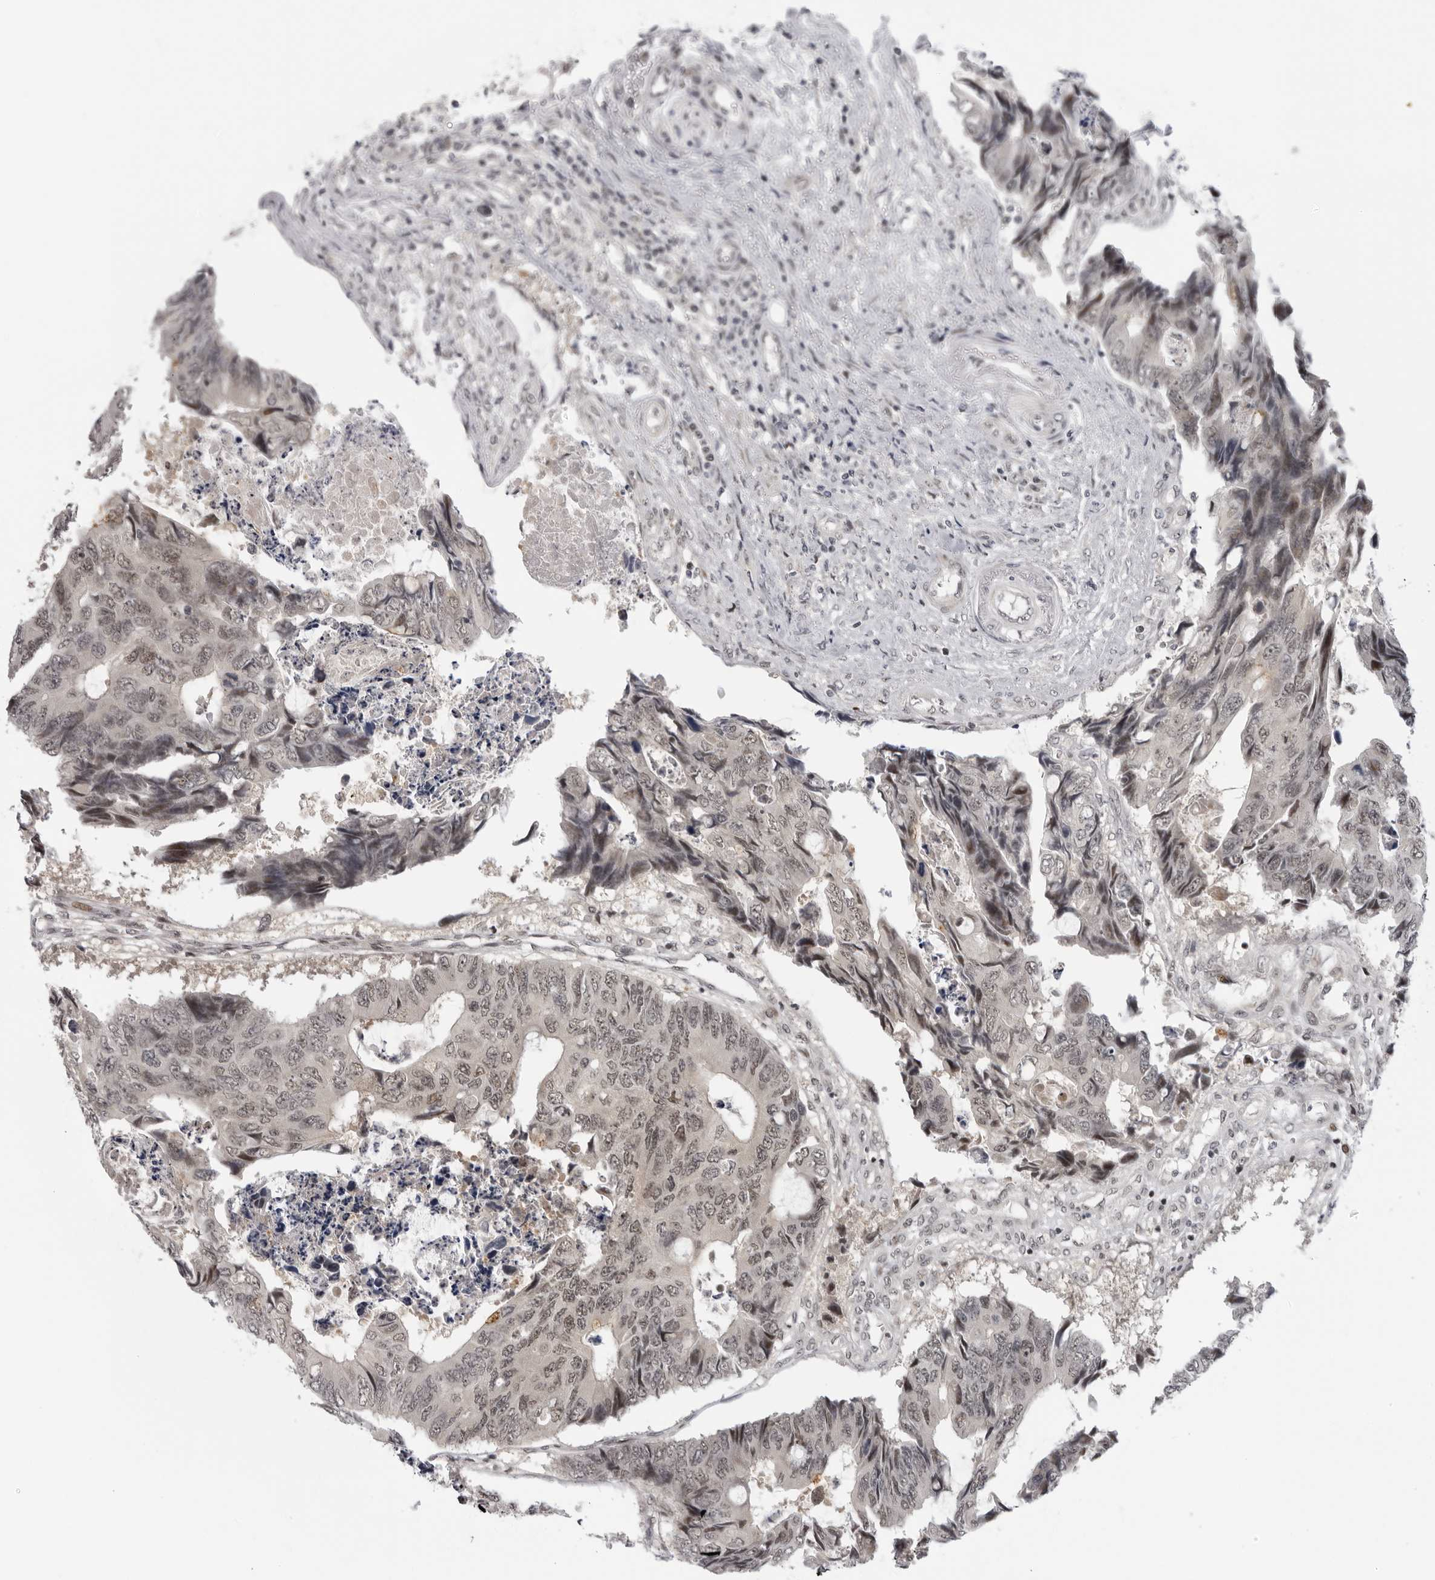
{"staining": {"intensity": "weak", "quantity": ">75%", "location": "nuclear"}, "tissue": "colorectal cancer", "cell_type": "Tumor cells", "image_type": "cancer", "snomed": [{"axis": "morphology", "description": "Adenocarcinoma, NOS"}, {"axis": "topography", "description": "Rectum"}], "caption": "Colorectal cancer (adenocarcinoma) stained with IHC displays weak nuclear expression in approximately >75% of tumor cells. (Brightfield microscopy of DAB IHC at high magnification).", "gene": "ALPK2", "patient": {"sex": "male", "age": 84}}